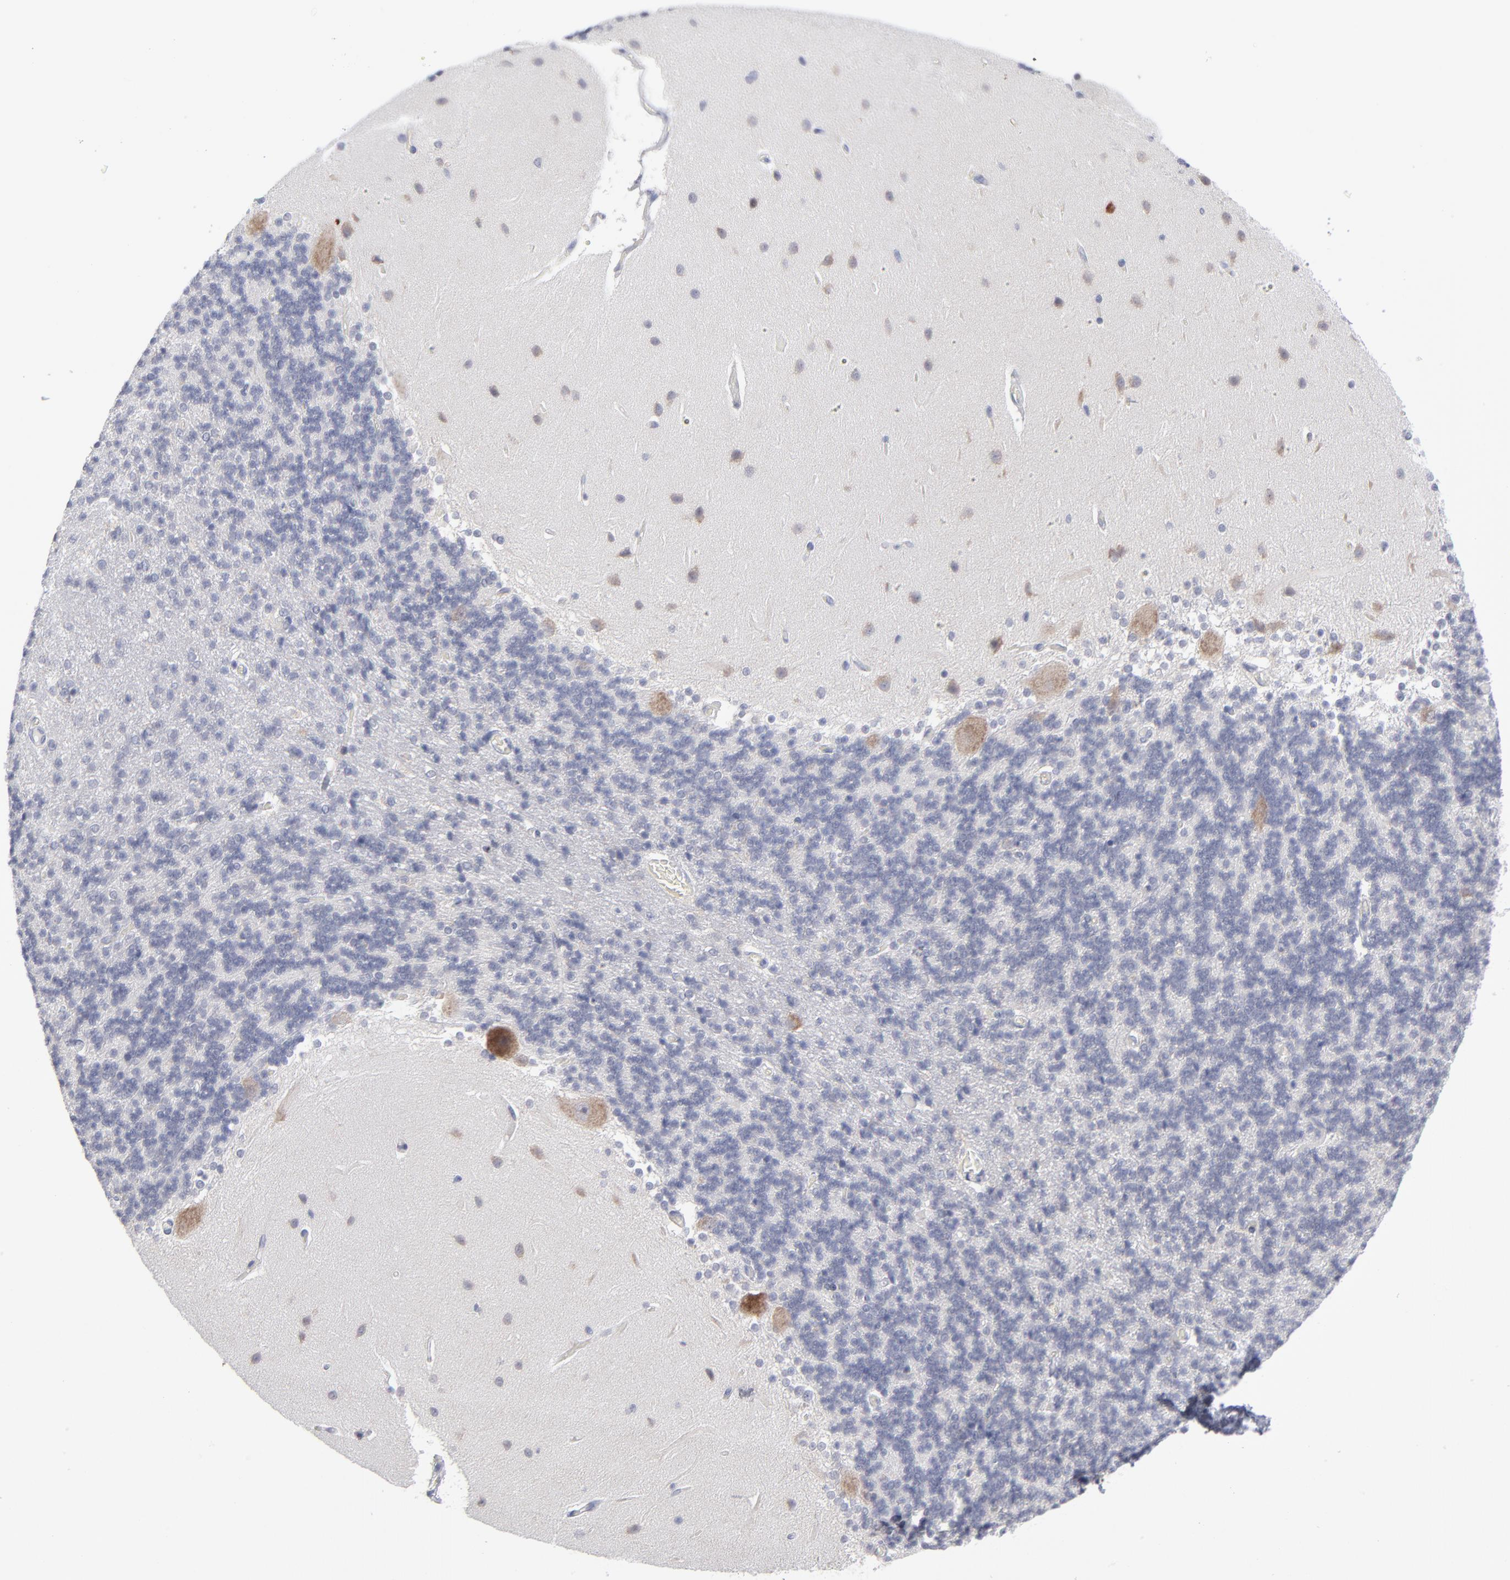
{"staining": {"intensity": "negative", "quantity": "none", "location": "none"}, "tissue": "cerebellum", "cell_type": "Cells in granular layer", "image_type": "normal", "snomed": [{"axis": "morphology", "description": "Normal tissue, NOS"}, {"axis": "topography", "description": "Cerebellum"}], "caption": "A high-resolution micrograph shows IHC staining of normal cerebellum, which demonstrates no significant expression in cells in granular layer.", "gene": "RPS24", "patient": {"sex": "female", "age": 54}}